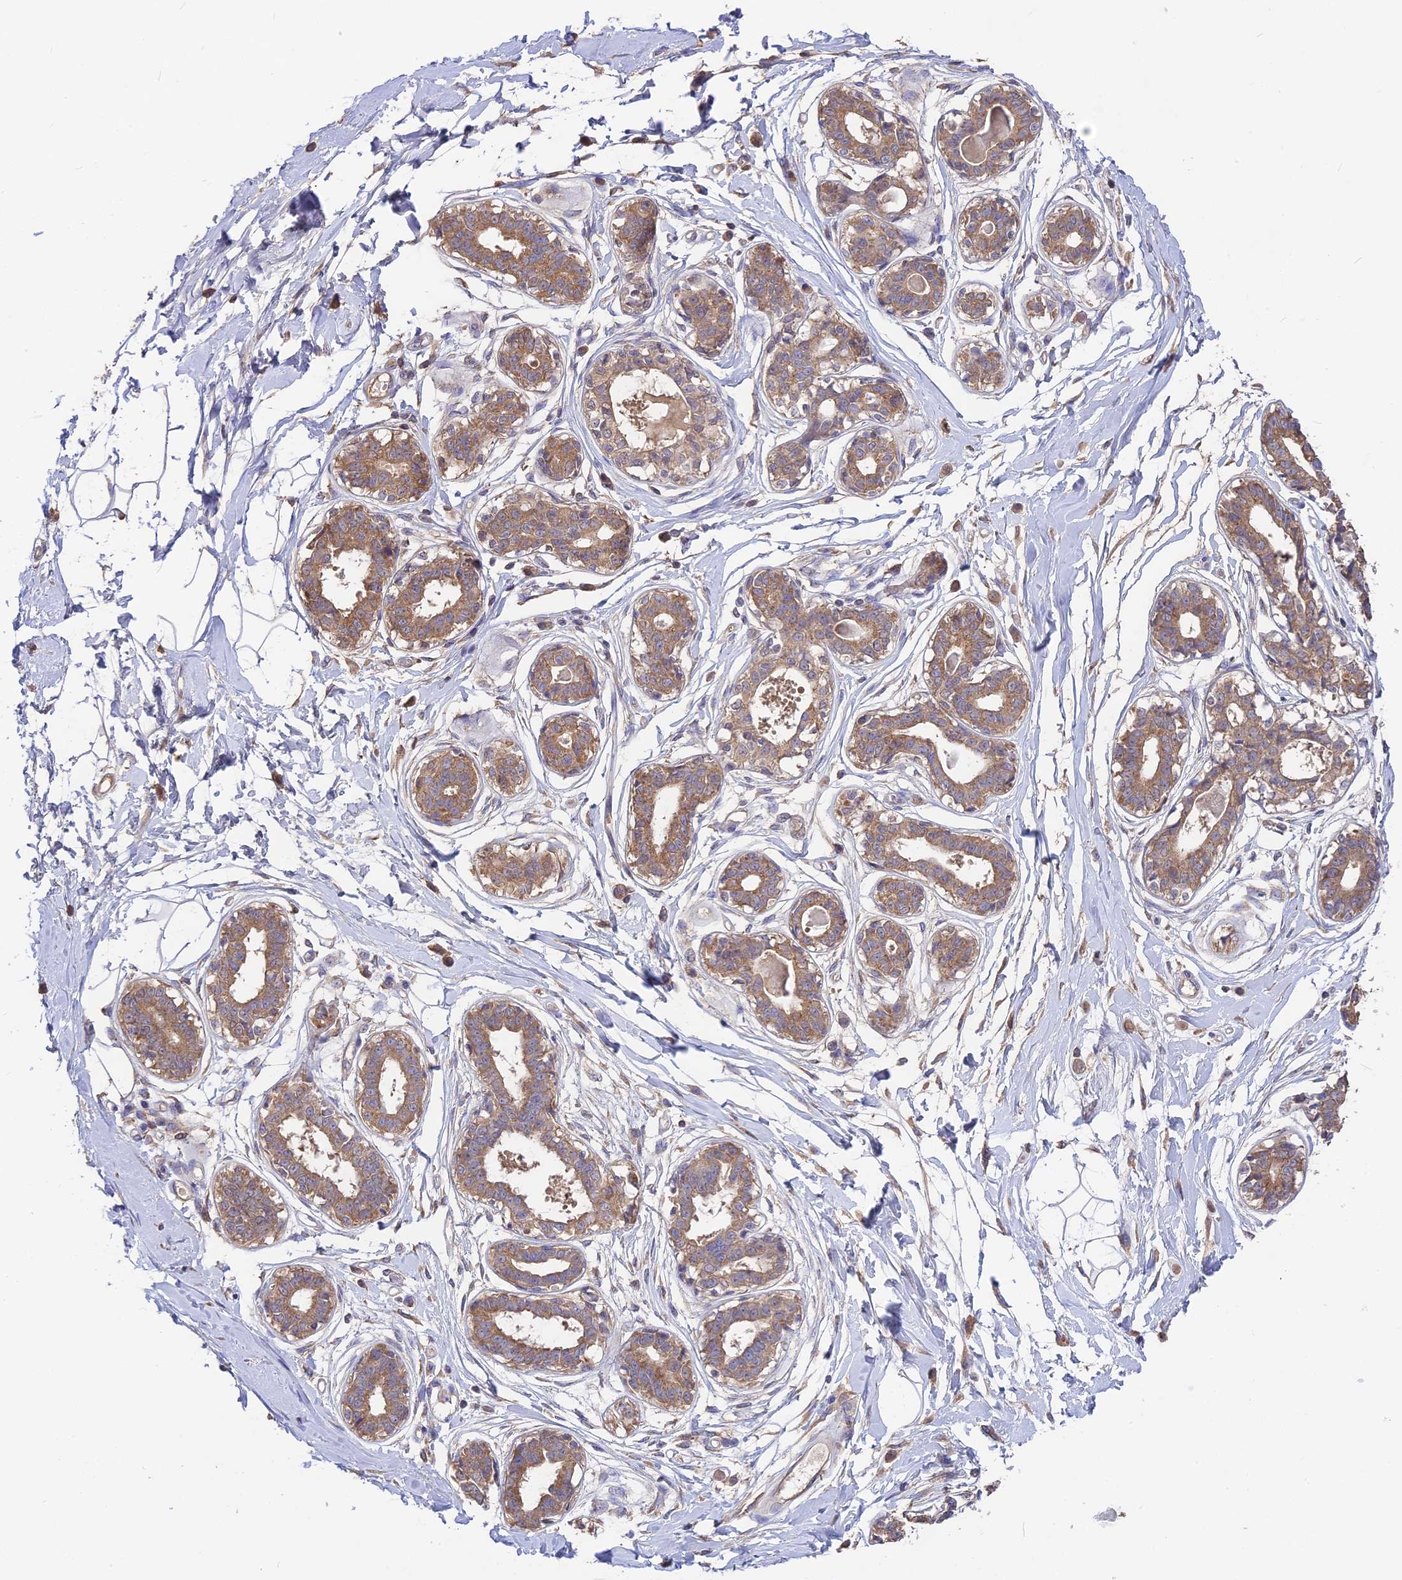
{"staining": {"intensity": "weak", "quantity": ">75%", "location": "cytoplasmic/membranous"}, "tissue": "breast", "cell_type": "Adipocytes", "image_type": "normal", "snomed": [{"axis": "morphology", "description": "Normal tissue, NOS"}, {"axis": "topography", "description": "Breast"}], "caption": "Weak cytoplasmic/membranous staining is identified in about >75% of adipocytes in unremarkable breast. The staining is performed using DAB (3,3'-diaminobenzidine) brown chromogen to label protein expression. The nuclei are counter-stained blue using hematoxylin.", "gene": "NUDT8", "patient": {"sex": "female", "age": 45}}